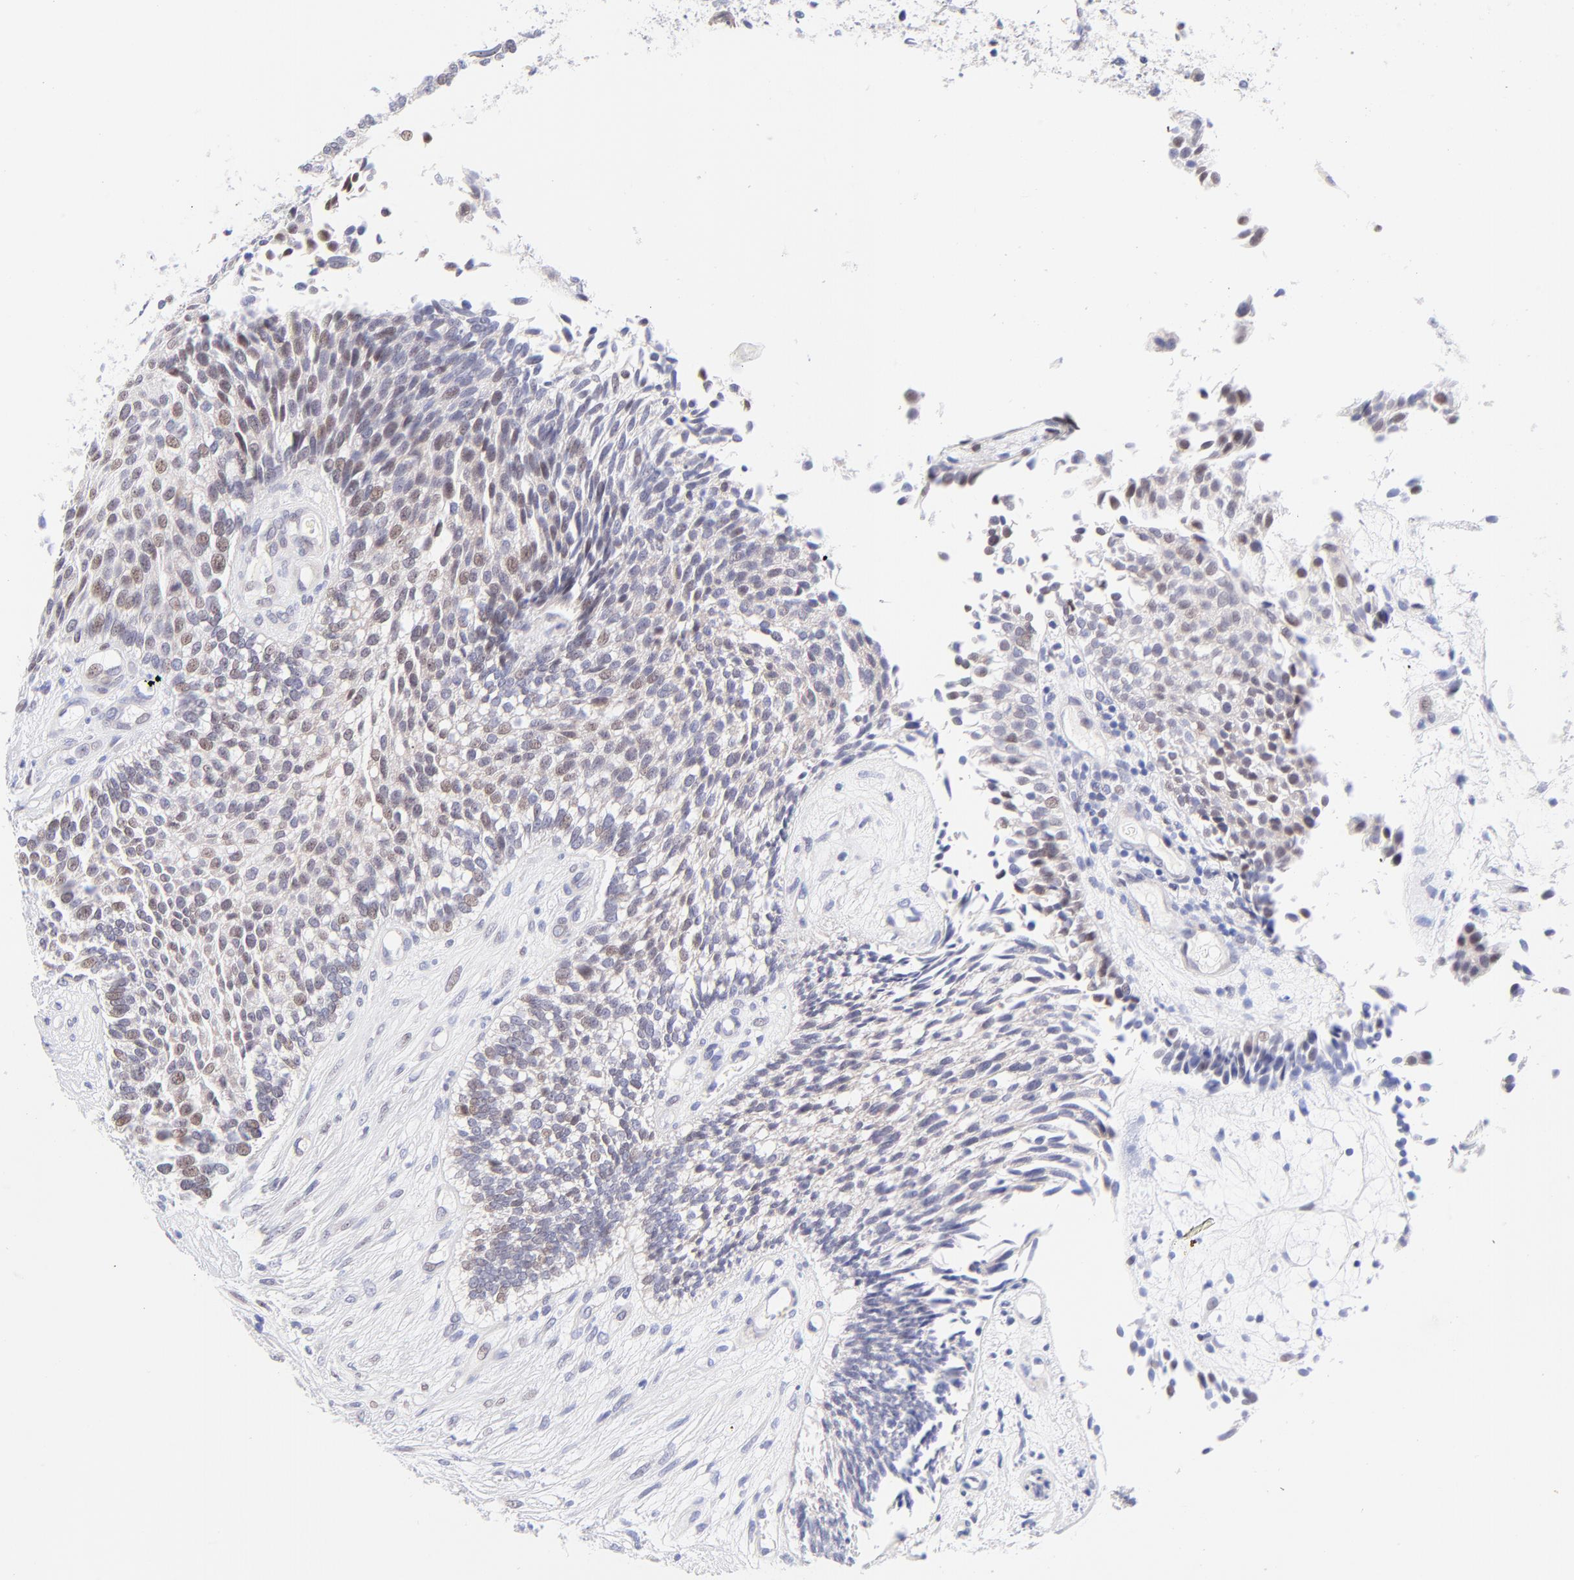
{"staining": {"intensity": "weak", "quantity": "25%-75%", "location": "nuclear"}, "tissue": "urothelial cancer", "cell_type": "Tumor cells", "image_type": "cancer", "snomed": [{"axis": "morphology", "description": "Urothelial carcinoma, Low grade"}, {"axis": "topography", "description": "Urinary bladder"}], "caption": "A low amount of weak nuclear expression is identified in about 25%-75% of tumor cells in urothelial carcinoma (low-grade) tissue.", "gene": "PBDC1", "patient": {"sex": "male", "age": 84}}